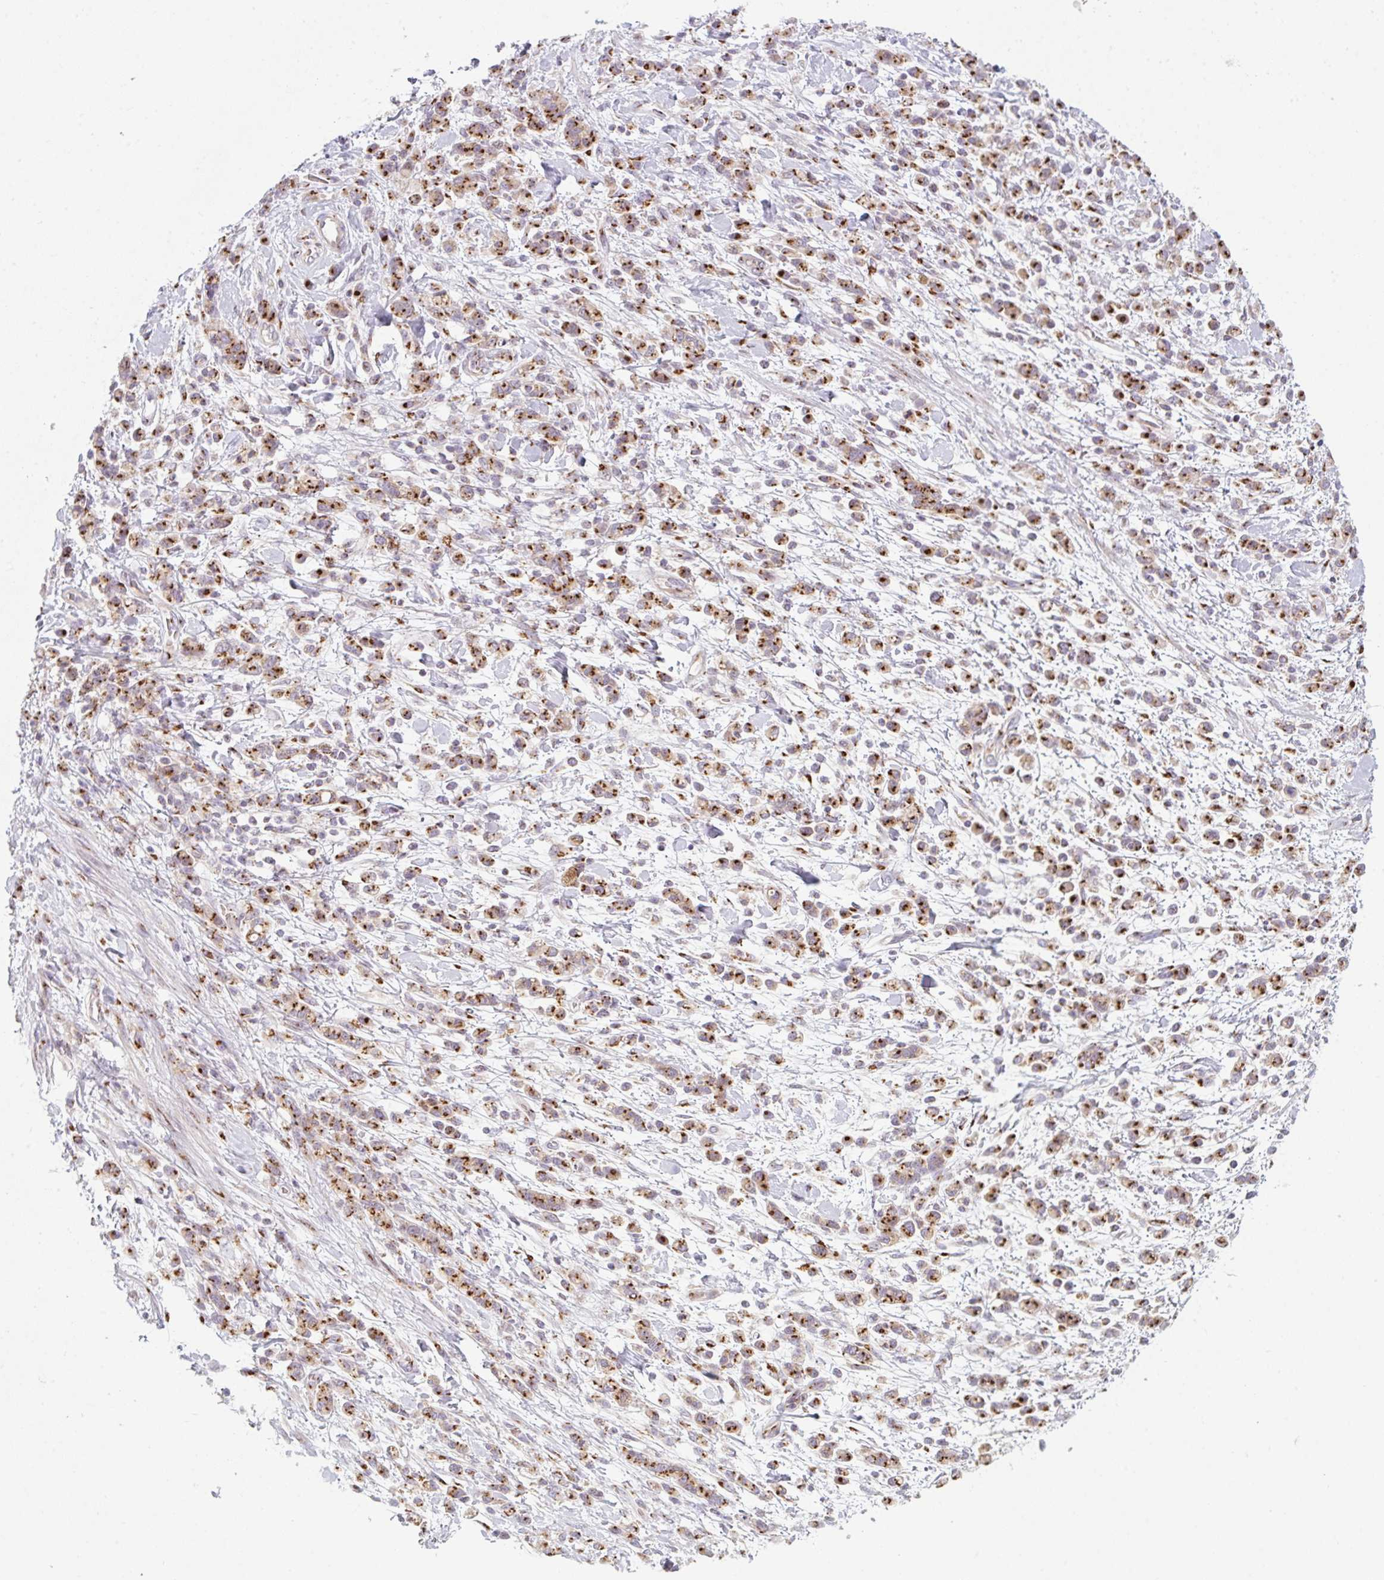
{"staining": {"intensity": "strong", "quantity": ">75%", "location": "cytoplasmic/membranous"}, "tissue": "stomach cancer", "cell_type": "Tumor cells", "image_type": "cancer", "snomed": [{"axis": "morphology", "description": "Adenocarcinoma, NOS"}, {"axis": "topography", "description": "Stomach"}], "caption": "DAB immunohistochemical staining of human stomach cancer reveals strong cytoplasmic/membranous protein expression in approximately >75% of tumor cells. Nuclei are stained in blue.", "gene": "GVQW3", "patient": {"sex": "male", "age": 76}}